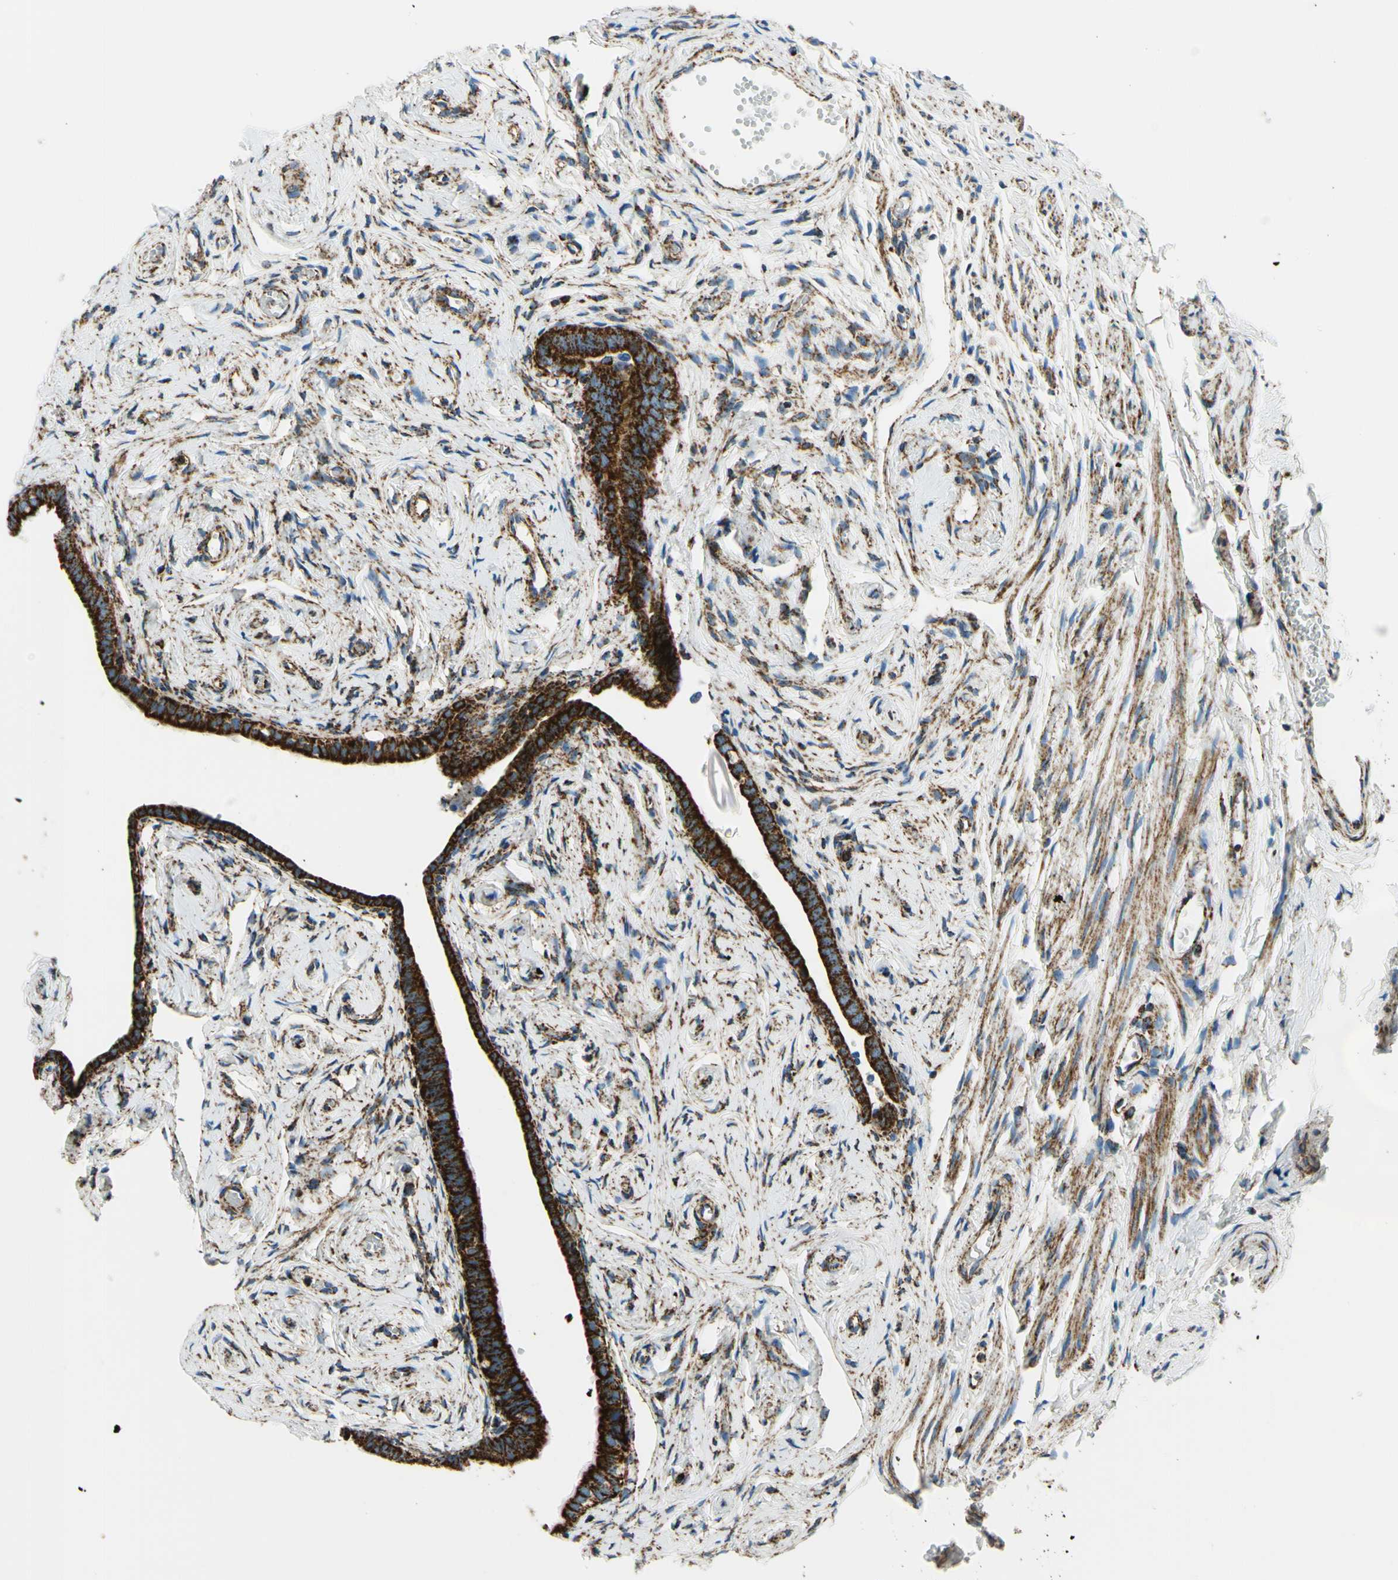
{"staining": {"intensity": "strong", "quantity": ">75%", "location": "cytoplasmic/membranous"}, "tissue": "fallopian tube", "cell_type": "Glandular cells", "image_type": "normal", "snomed": [{"axis": "morphology", "description": "Normal tissue, NOS"}, {"axis": "topography", "description": "Fallopian tube"}], "caption": "Immunohistochemical staining of unremarkable human fallopian tube reveals strong cytoplasmic/membranous protein staining in about >75% of glandular cells.", "gene": "MAVS", "patient": {"sex": "female", "age": 71}}